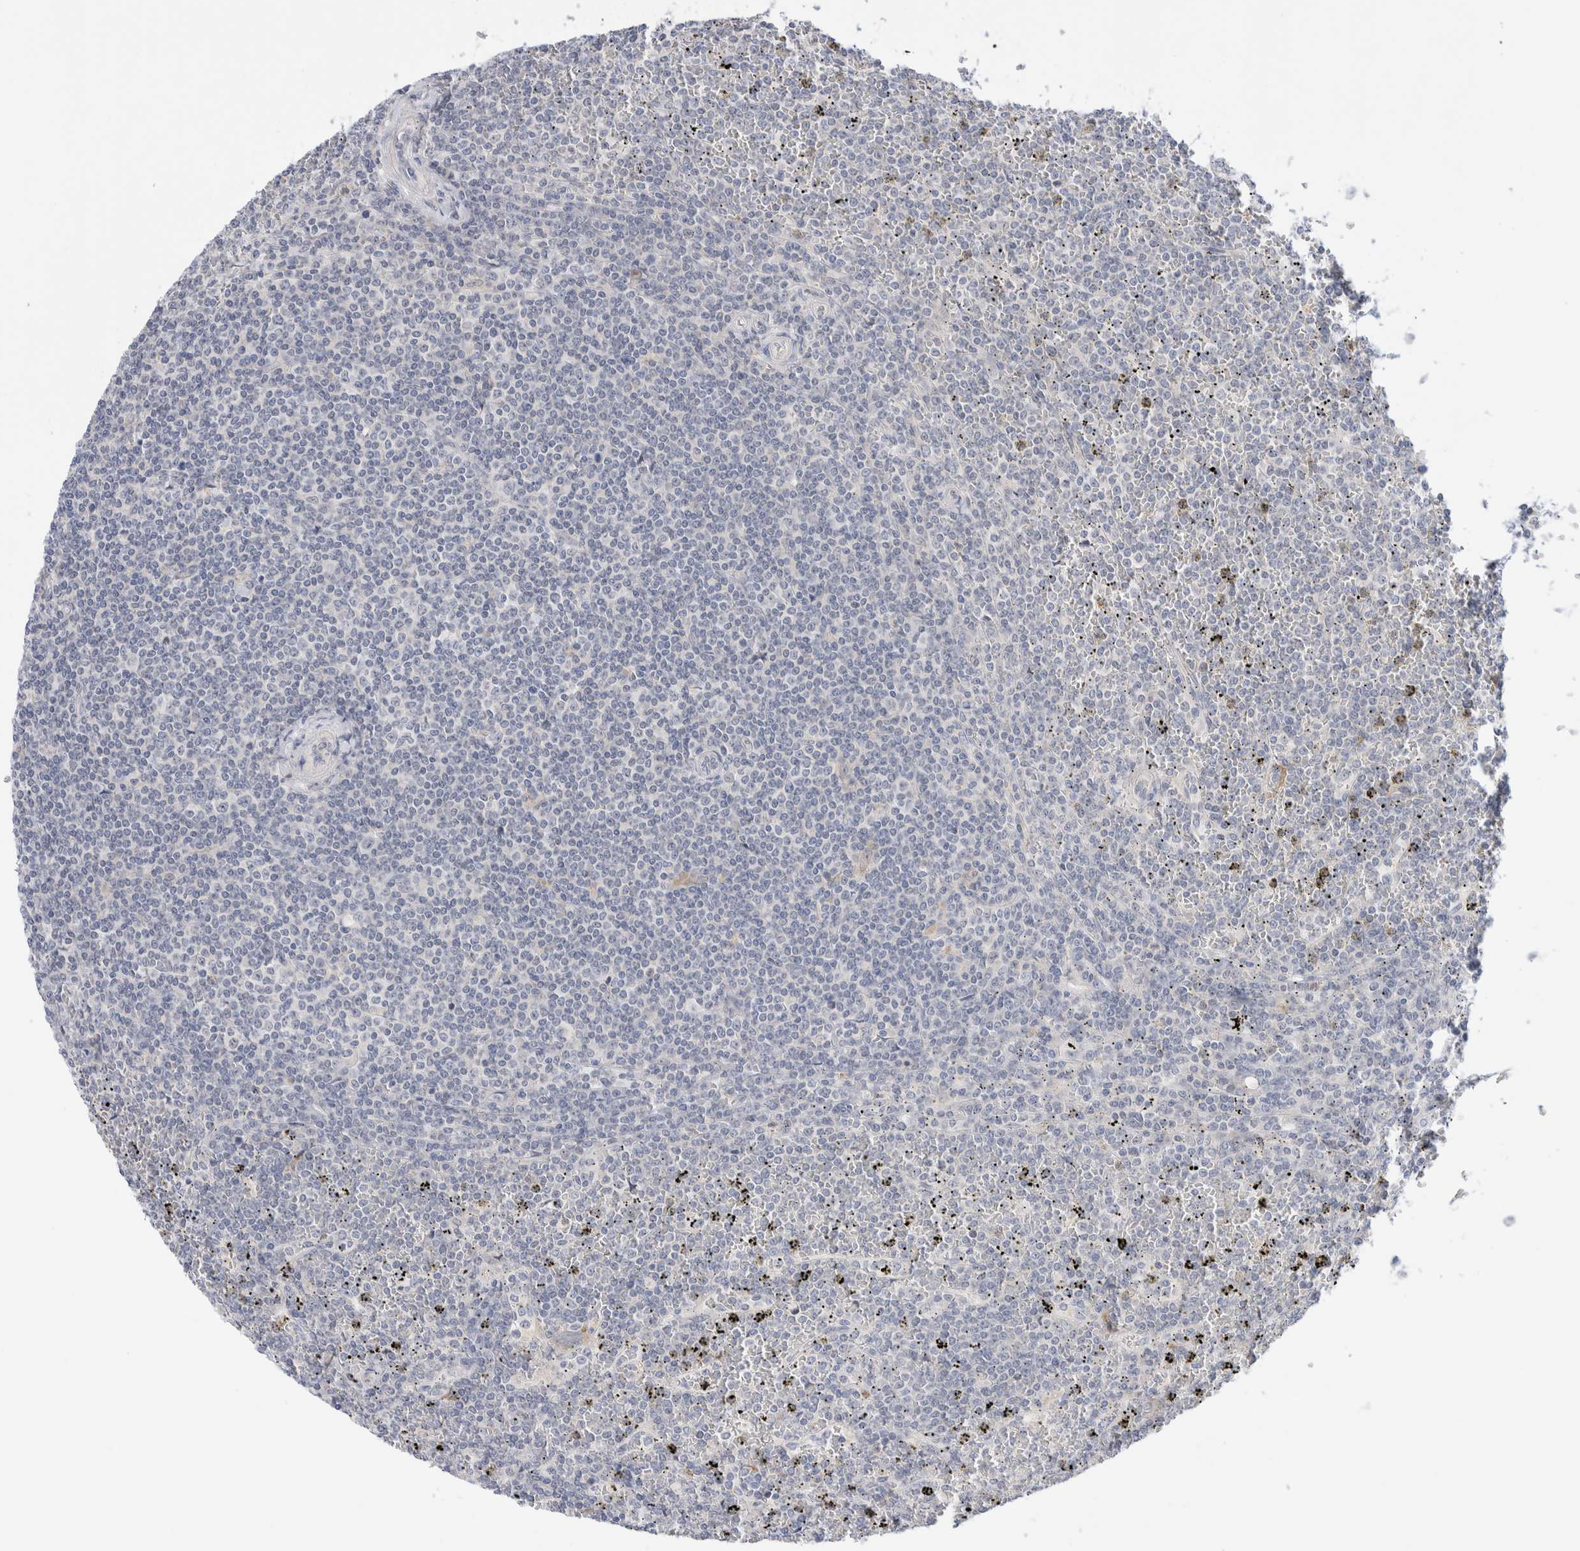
{"staining": {"intensity": "negative", "quantity": "none", "location": "none"}, "tissue": "lymphoma", "cell_type": "Tumor cells", "image_type": "cancer", "snomed": [{"axis": "morphology", "description": "Malignant lymphoma, non-Hodgkin's type, Low grade"}, {"axis": "topography", "description": "Spleen"}], "caption": "Tumor cells are negative for brown protein staining in malignant lymphoma, non-Hodgkin's type (low-grade). Nuclei are stained in blue.", "gene": "DNAJB6", "patient": {"sex": "female", "age": 19}}